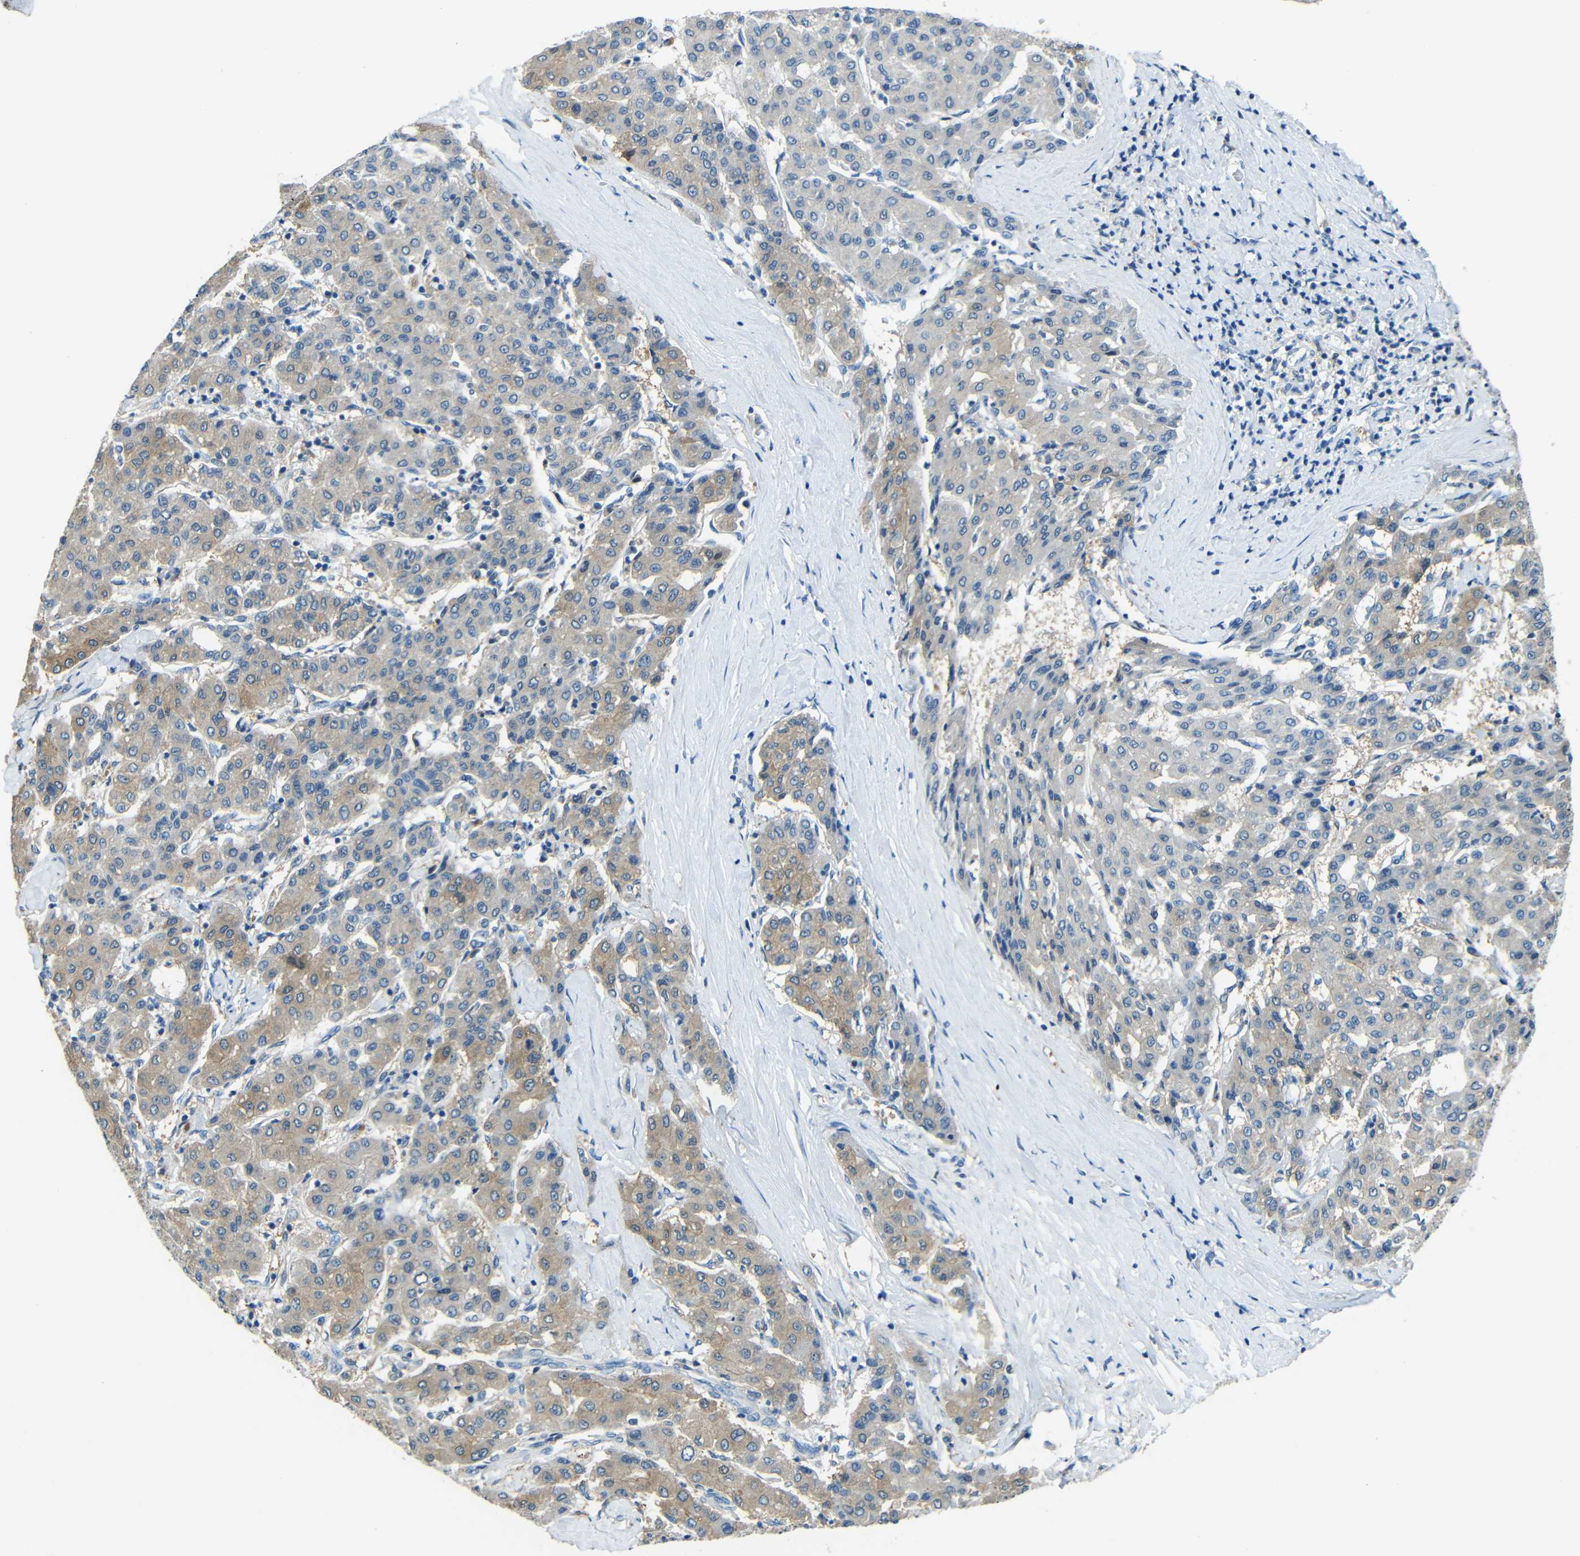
{"staining": {"intensity": "moderate", "quantity": "25%-75%", "location": "cytoplasmic/membranous"}, "tissue": "liver cancer", "cell_type": "Tumor cells", "image_type": "cancer", "snomed": [{"axis": "morphology", "description": "Carcinoma, Hepatocellular, NOS"}, {"axis": "topography", "description": "Liver"}], "caption": "There is medium levels of moderate cytoplasmic/membranous staining in tumor cells of liver cancer (hepatocellular carcinoma), as demonstrated by immunohistochemical staining (brown color).", "gene": "CYP26B1", "patient": {"sex": "male", "age": 65}}